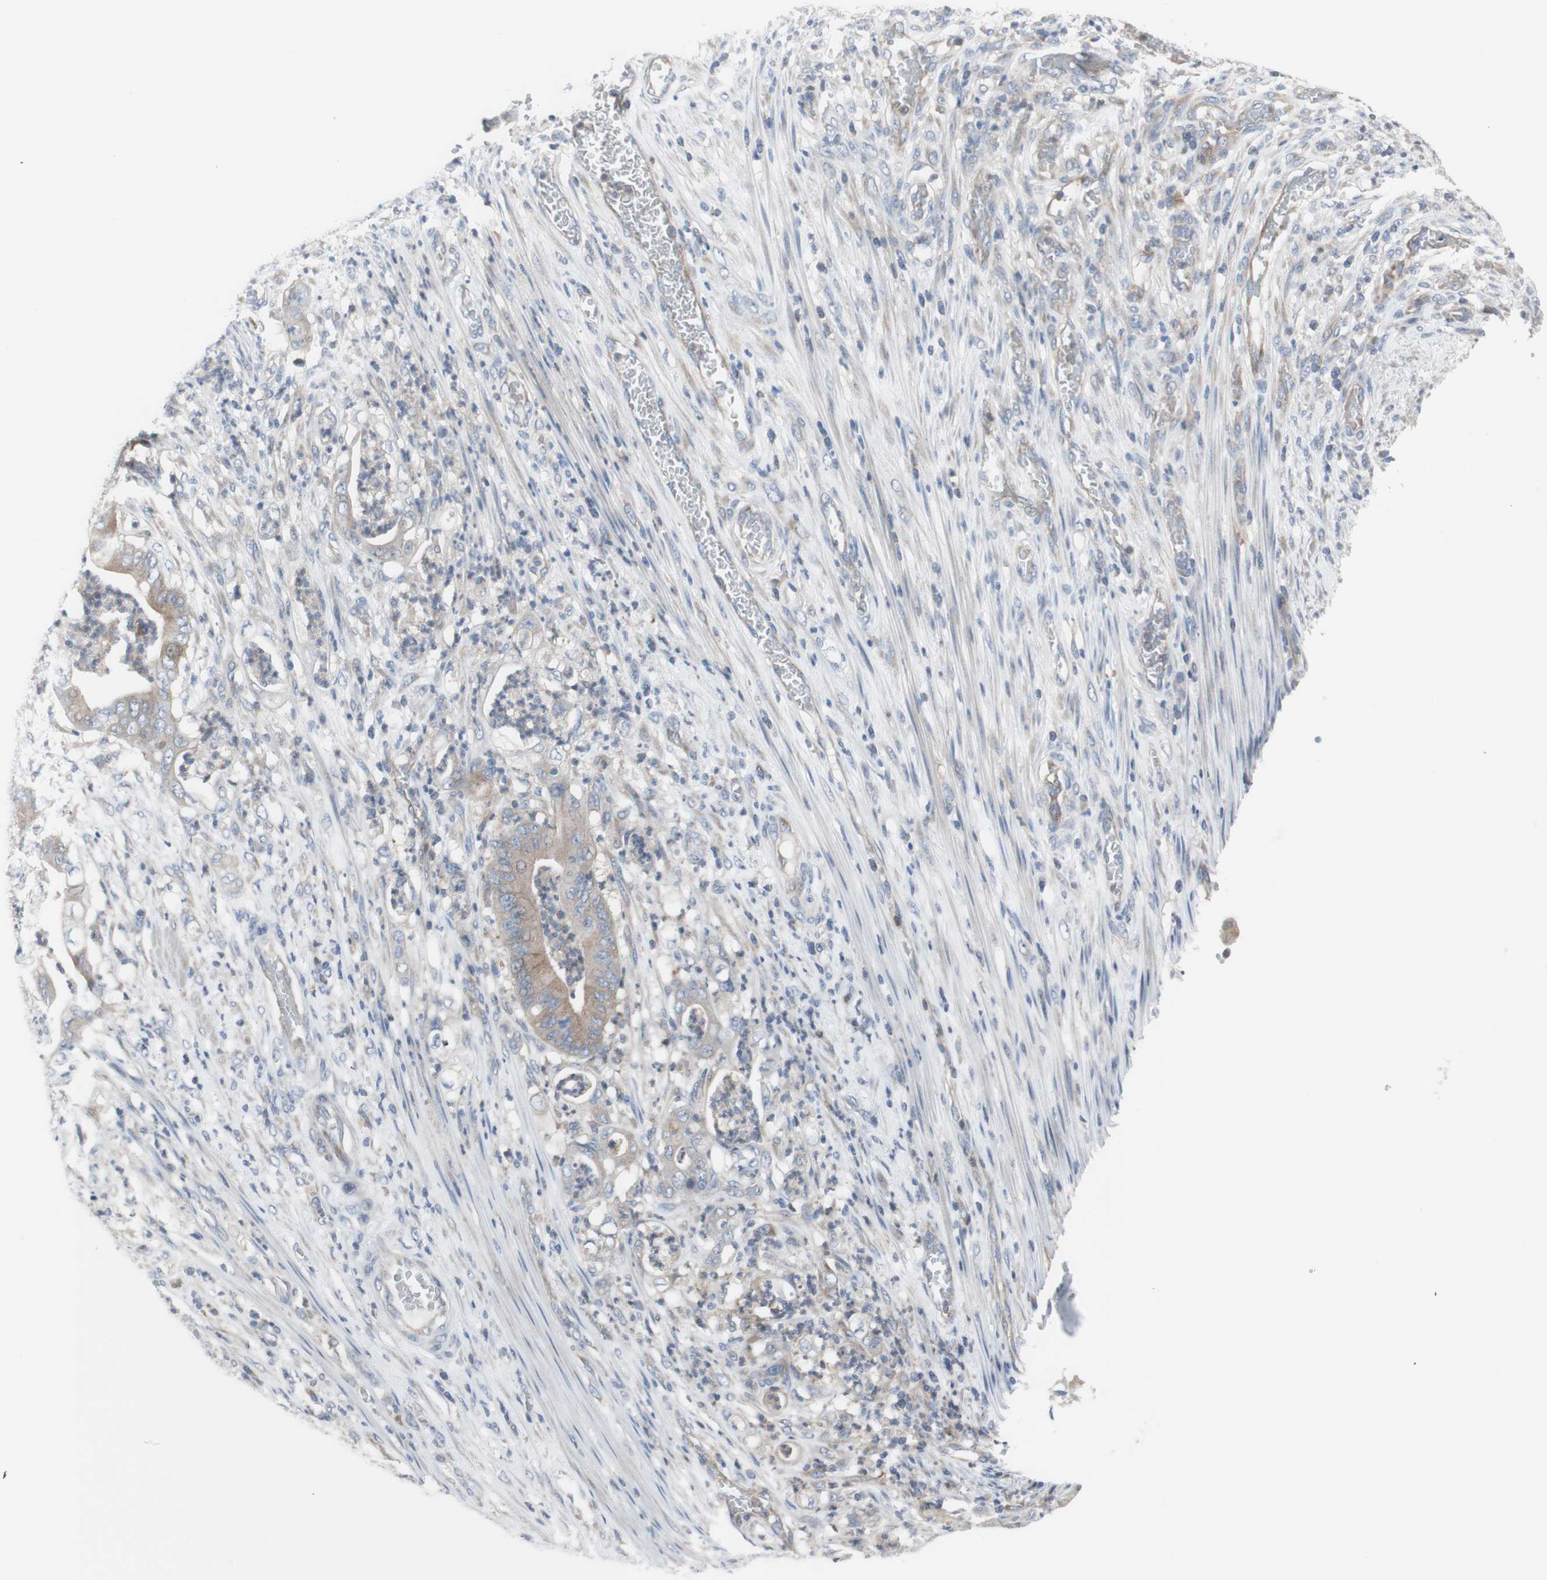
{"staining": {"intensity": "weak", "quantity": "<25%", "location": "cytoplasmic/membranous"}, "tissue": "stomach cancer", "cell_type": "Tumor cells", "image_type": "cancer", "snomed": [{"axis": "morphology", "description": "Adenocarcinoma, NOS"}, {"axis": "topography", "description": "Stomach"}], "caption": "This is an immunohistochemistry (IHC) image of human stomach cancer. There is no staining in tumor cells.", "gene": "C3orf52", "patient": {"sex": "female", "age": 73}}